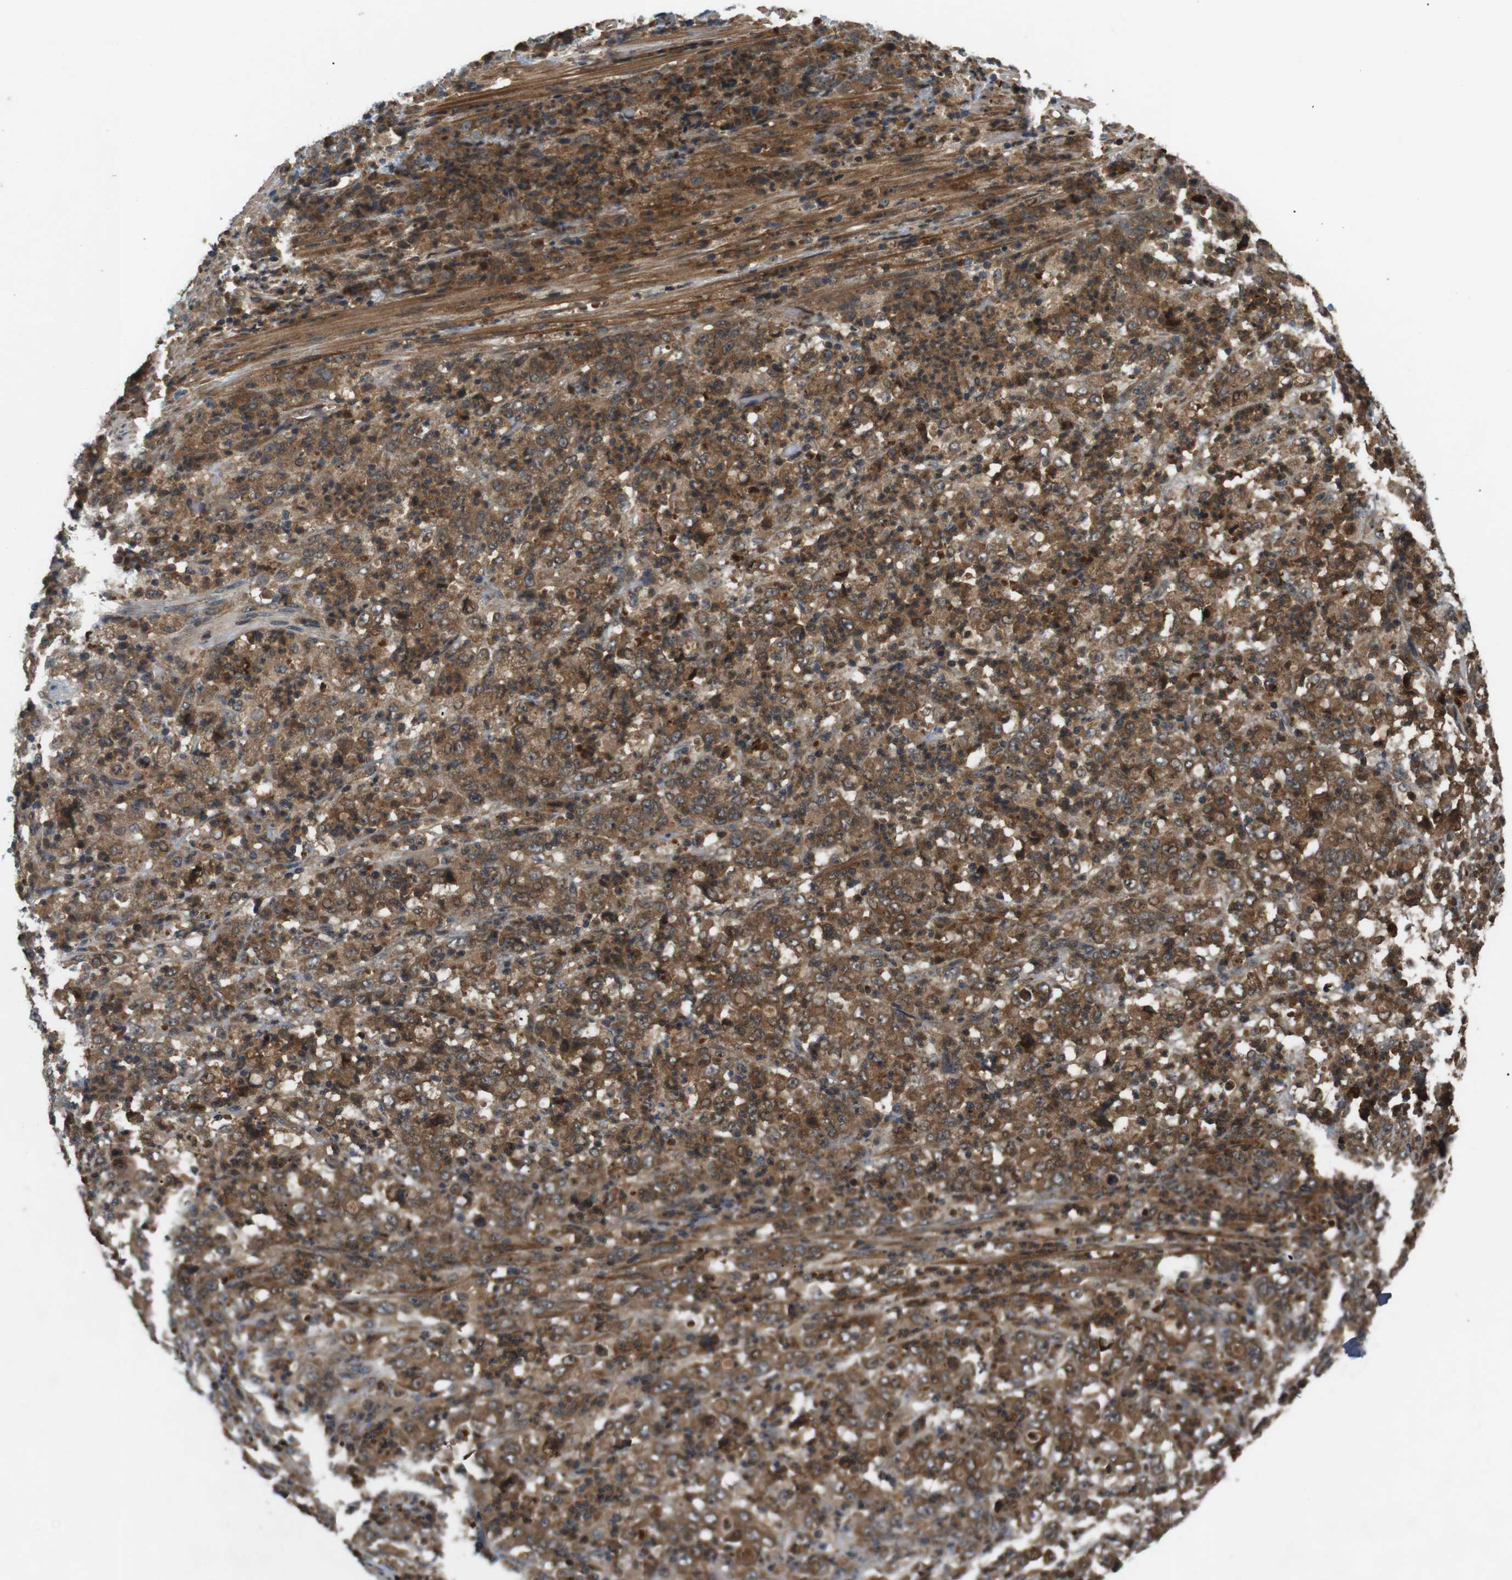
{"staining": {"intensity": "moderate", "quantity": ">75%", "location": "cytoplasmic/membranous"}, "tissue": "stomach cancer", "cell_type": "Tumor cells", "image_type": "cancer", "snomed": [{"axis": "morphology", "description": "Adenocarcinoma, NOS"}, {"axis": "topography", "description": "Stomach, lower"}], "caption": "Stomach adenocarcinoma stained with a protein marker exhibits moderate staining in tumor cells.", "gene": "NFKBIE", "patient": {"sex": "female", "age": 71}}